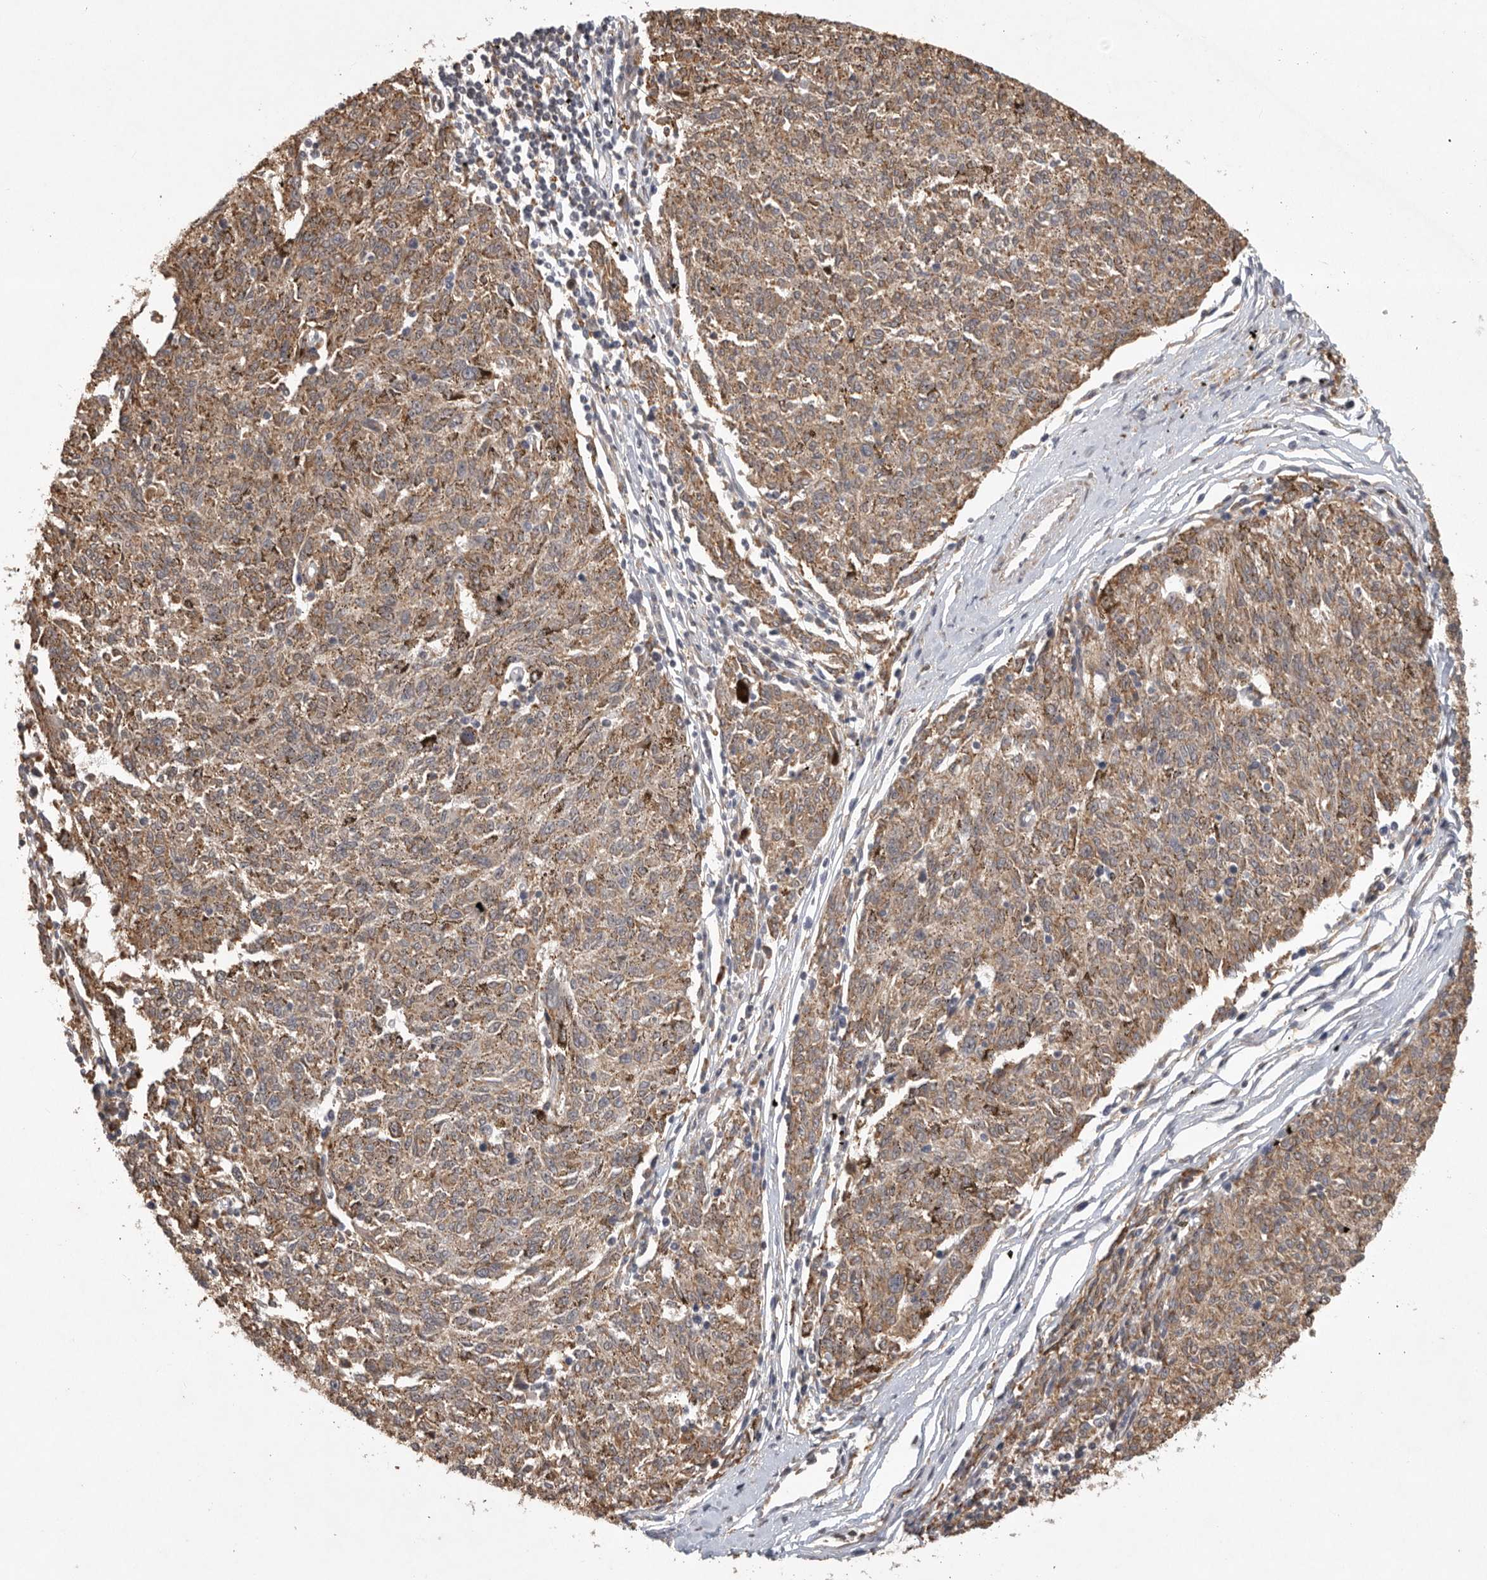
{"staining": {"intensity": "moderate", "quantity": ">75%", "location": "cytoplasmic/membranous"}, "tissue": "melanoma", "cell_type": "Tumor cells", "image_type": "cancer", "snomed": [{"axis": "morphology", "description": "Malignant melanoma, NOS"}, {"axis": "topography", "description": "Skin"}], "caption": "Tumor cells demonstrate medium levels of moderate cytoplasmic/membranous positivity in approximately >75% of cells in human melanoma.", "gene": "ZNF83", "patient": {"sex": "female", "age": 72}}